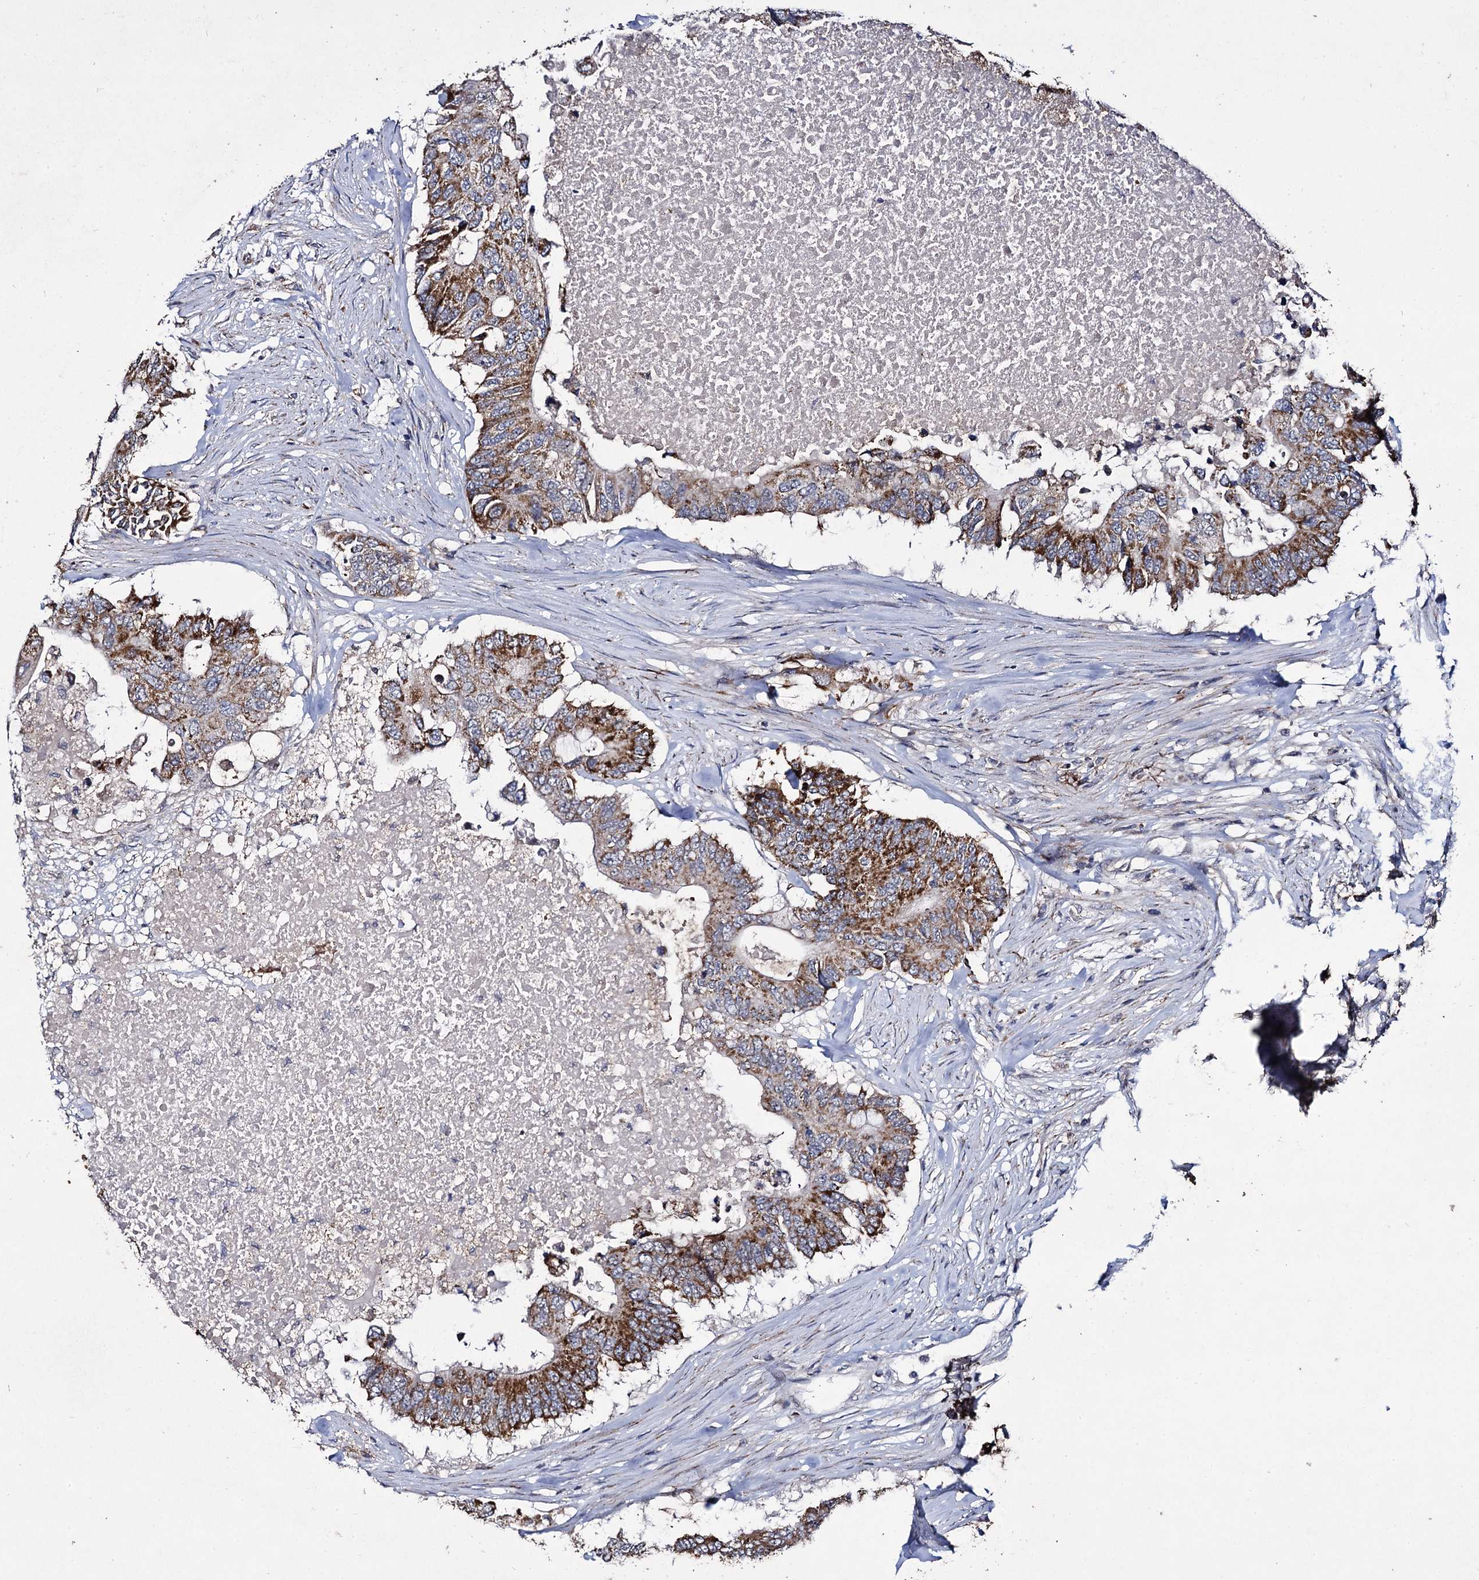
{"staining": {"intensity": "strong", "quantity": ">75%", "location": "cytoplasmic/membranous"}, "tissue": "colorectal cancer", "cell_type": "Tumor cells", "image_type": "cancer", "snomed": [{"axis": "morphology", "description": "Adenocarcinoma, NOS"}, {"axis": "topography", "description": "Colon"}], "caption": "Tumor cells reveal high levels of strong cytoplasmic/membranous expression in about >75% of cells in human colorectal cancer (adenocarcinoma).", "gene": "RPUSD4", "patient": {"sex": "male", "age": 71}}